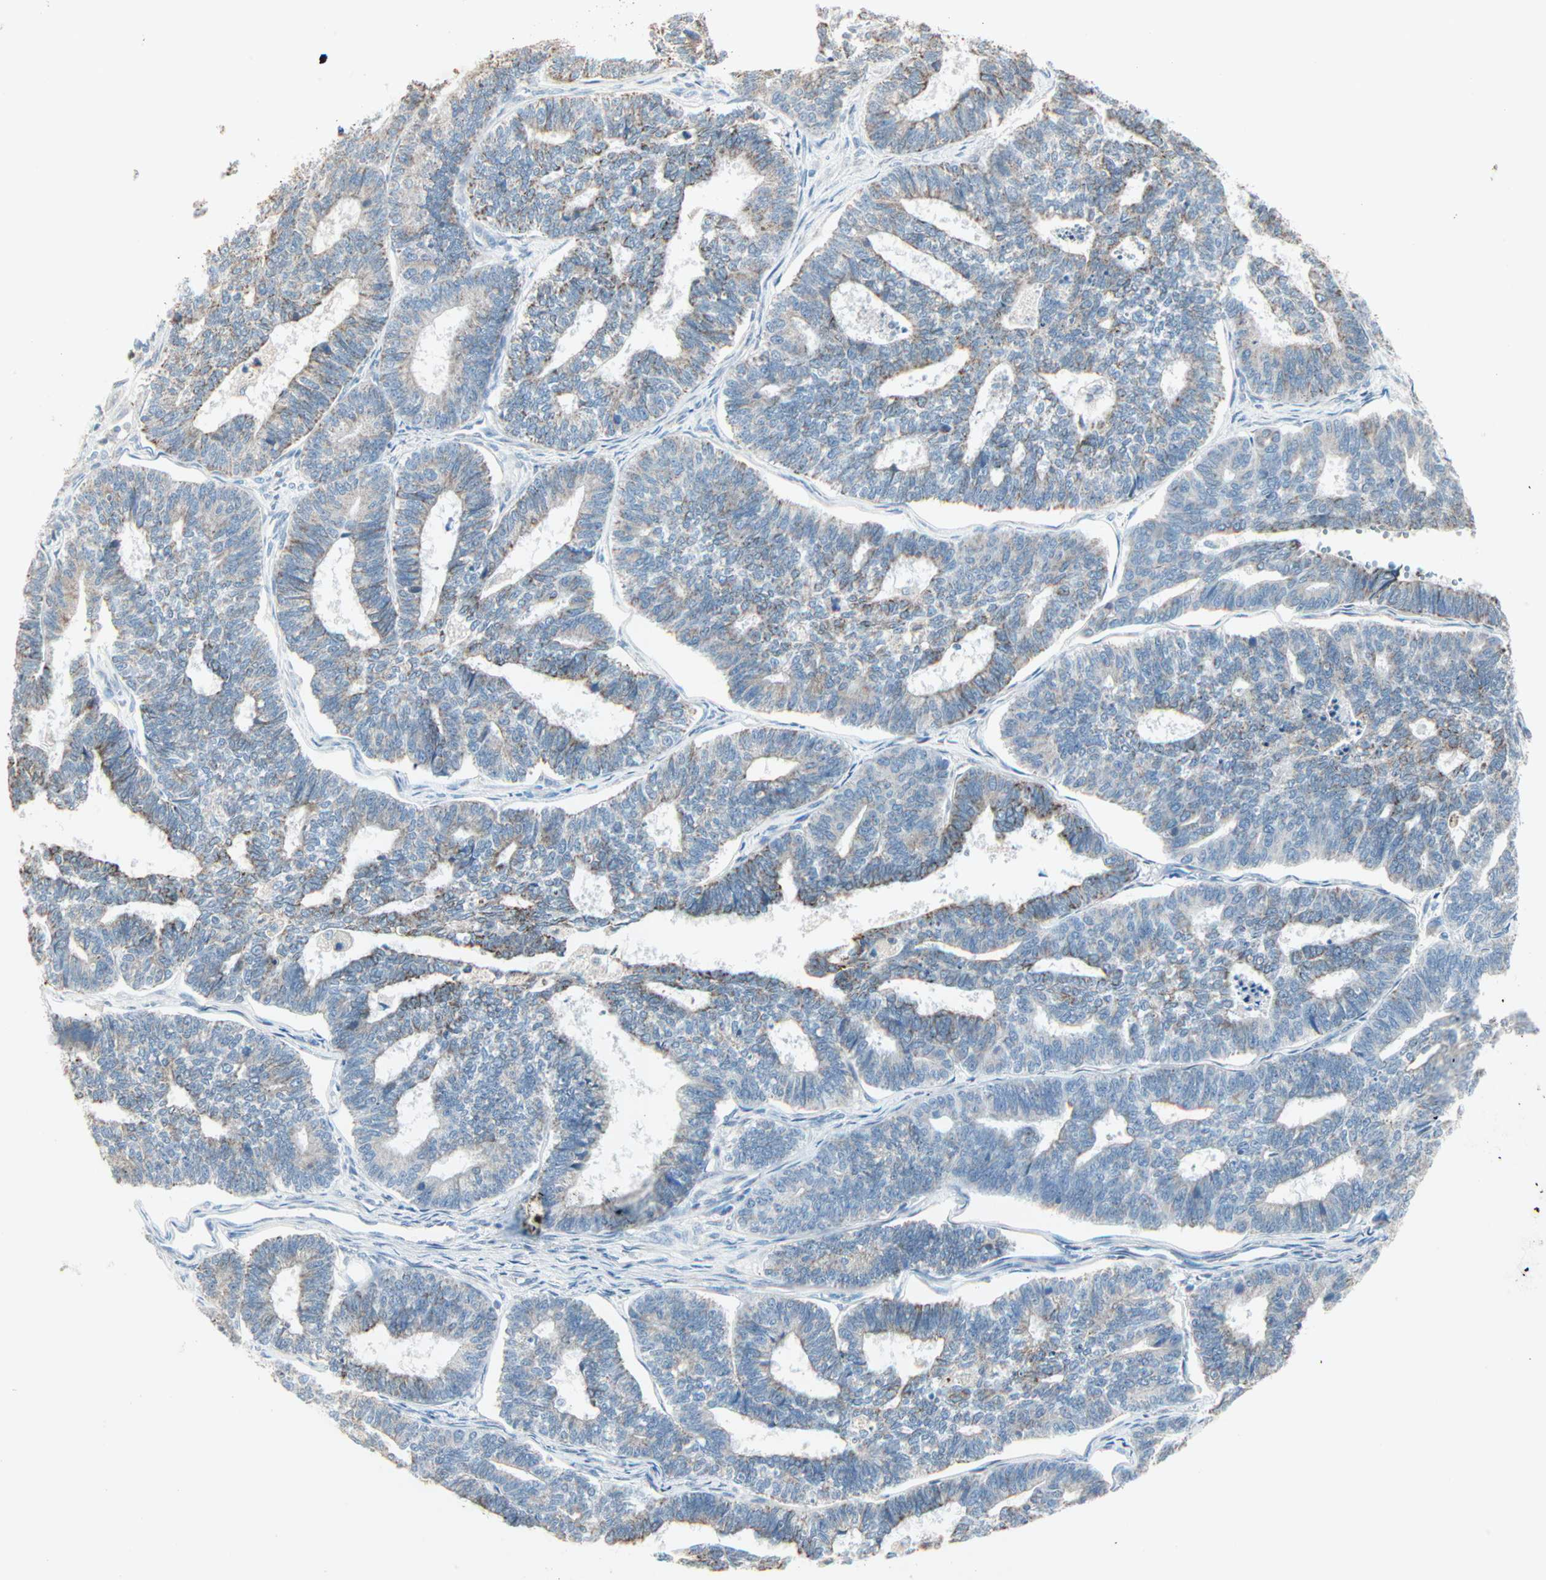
{"staining": {"intensity": "moderate", "quantity": "25%-75%", "location": "cytoplasmic/membranous"}, "tissue": "endometrial cancer", "cell_type": "Tumor cells", "image_type": "cancer", "snomed": [{"axis": "morphology", "description": "Adenocarcinoma, NOS"}, {"axis": "topography", "description": "Endometrium"}], "caption": "Human endometrial cancer stained with a brown dye reveals moderate cytoplasmic/membranous positive staining in about 25%-75% of tumor cells.", "gene": "IDH2", "patient": {"sex": "female", "age": 70}}